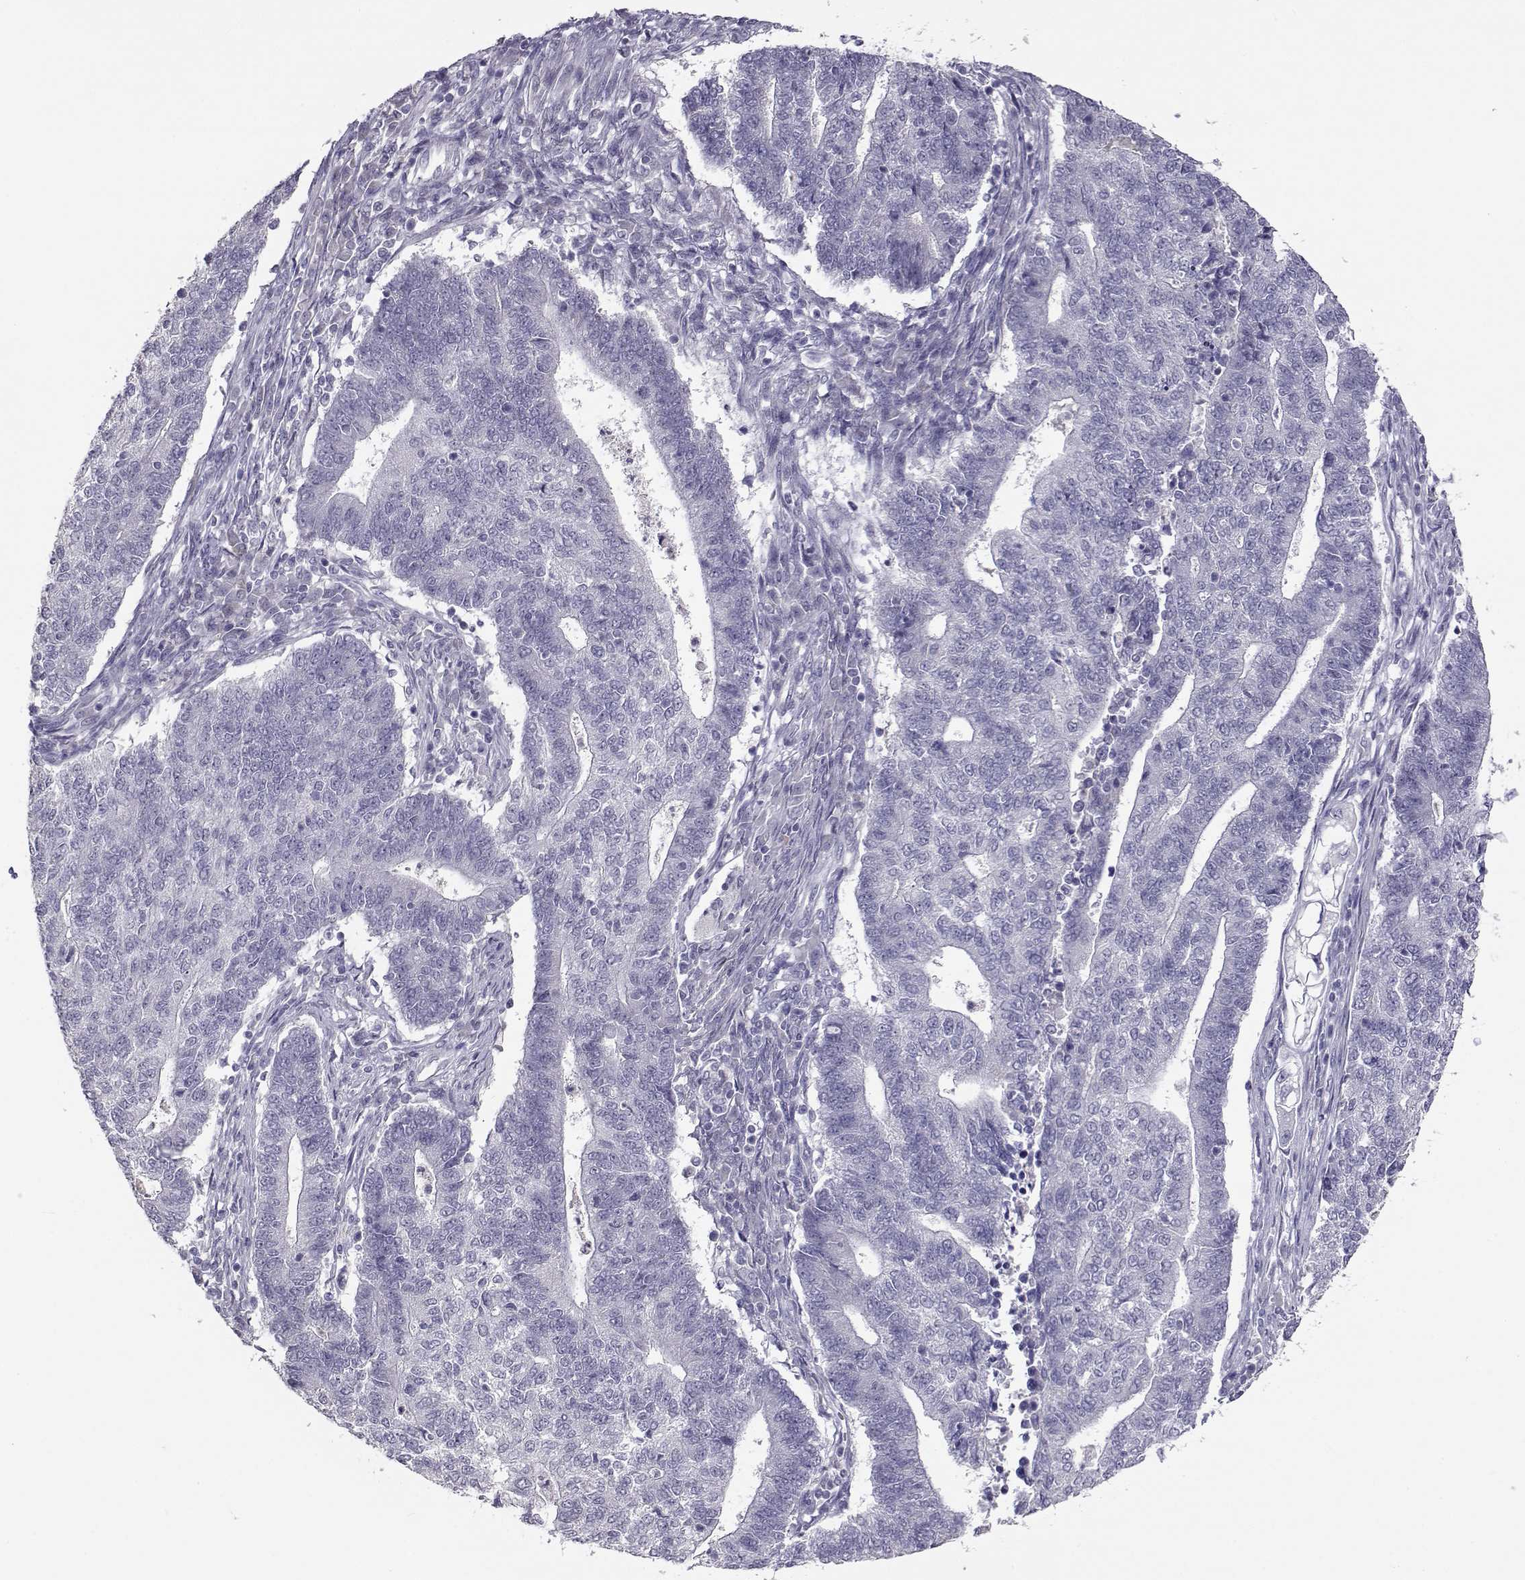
{"staining": {"intensity": "negative", "quantity": "none", "location": "none"}, "tissue": "endometrial cancer", "cell_type": "Tumor cells", "image_type": "cancer", "snomed": [{"axis": "morphology", "description": "Adenocarcinoma, NOS"}, {"axis": "topography", "description": "Uterus"}, {"axis": "topography", "description": "Endometrium"}], "caption": "Tumor cells are negative for protein expression in human adenocarcinoma (endometrial).", "gene": "RHOXF2", "patient": {"sex": "female", "age": 54}}